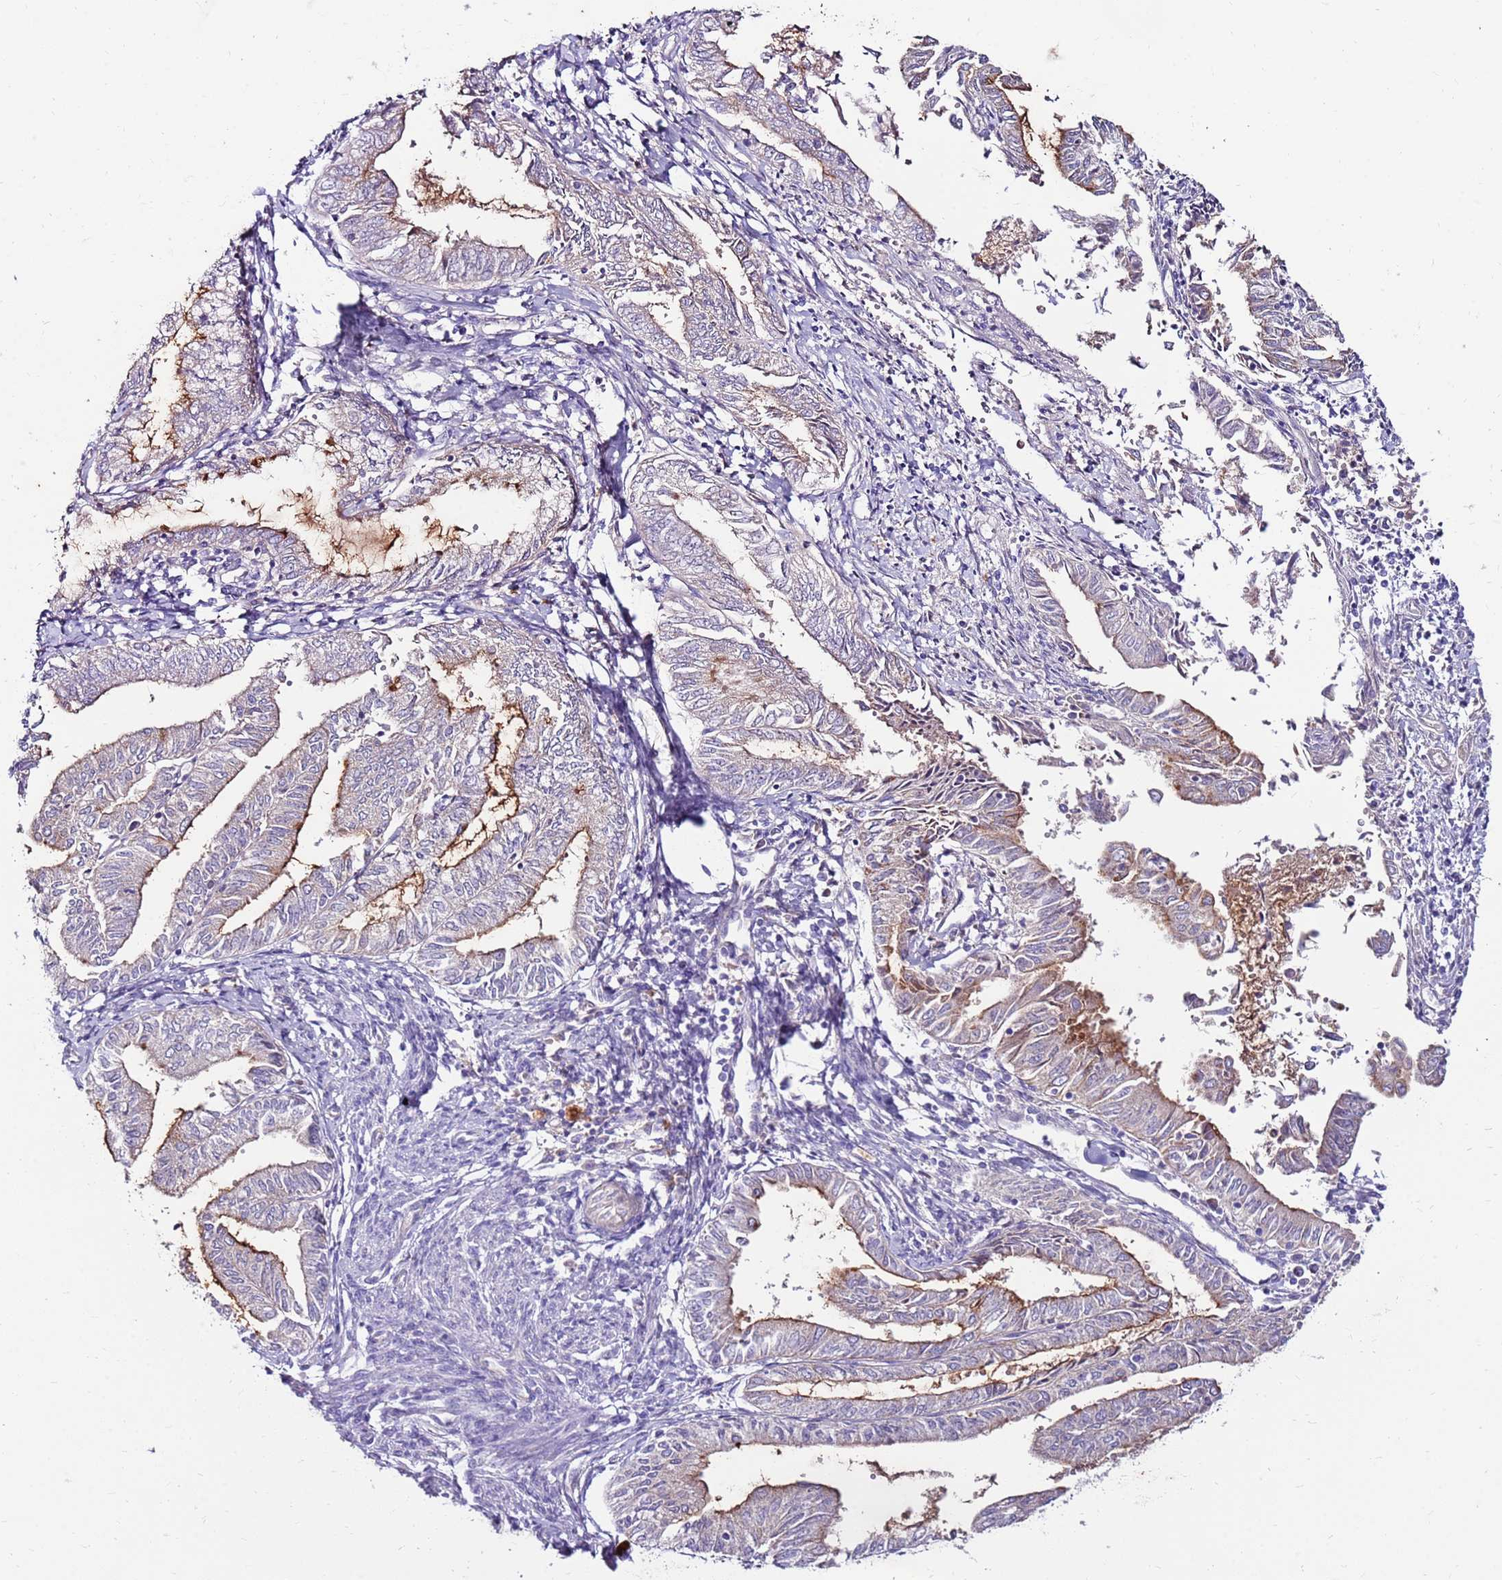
{"staining": {"intensity": "moderate", "quantity": "<25%", "location": "cytoplasmic/membranous"}, "tissue": "endometrial cancer", "cell_type": "Tumor cells", "image_type": "cancer", "snomed": [{"axis": "morphology", "description": "Adenocarcinoma, NOS"}, {"axis": "topography", "description": "Endometrium"}], "caption": "Human endometrial cancer stained with a protein marker exhibits moderate staining in tumor cells.", "gene": "SLC44A4", "patient": {"sex": "female", "age": 66}}